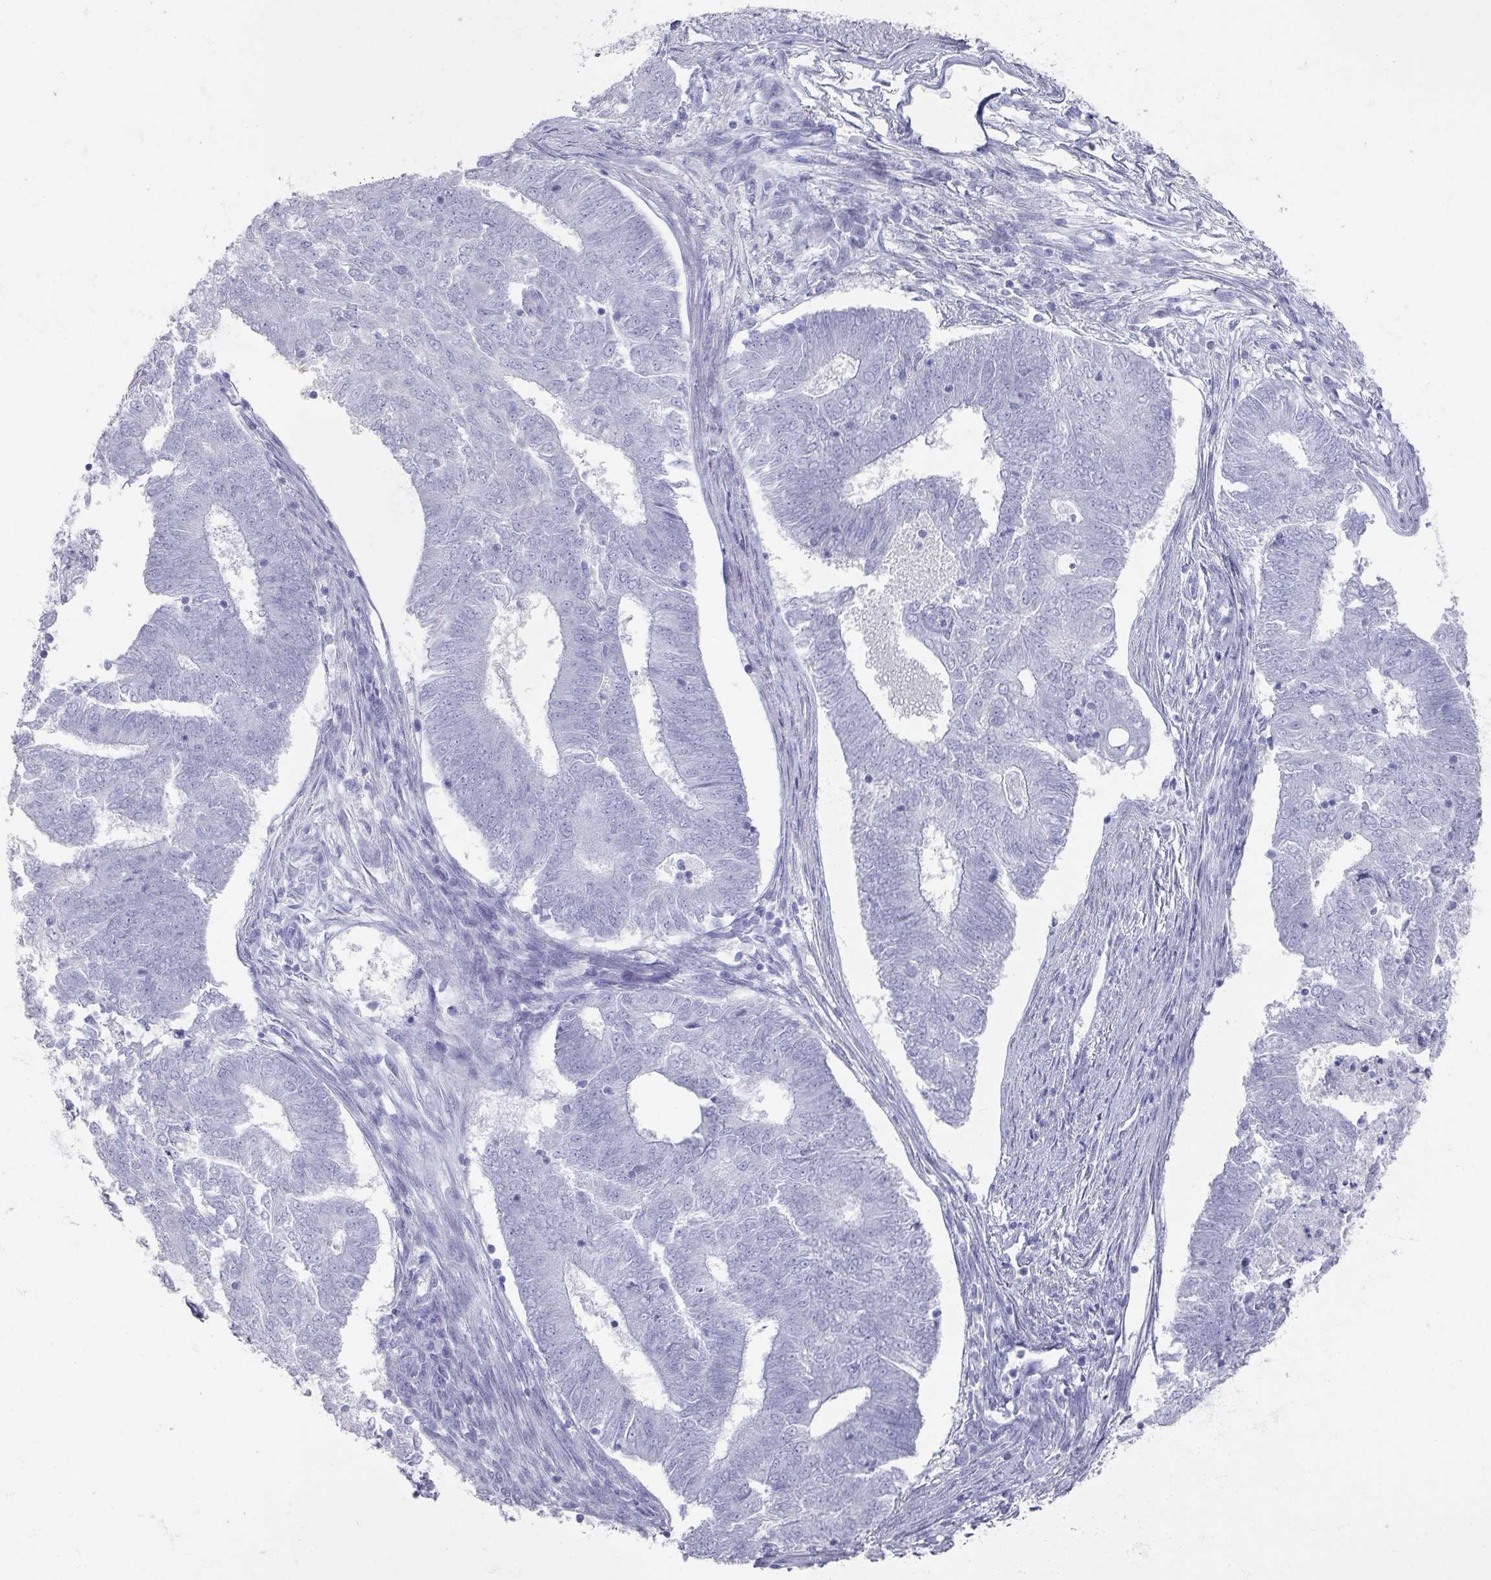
{"staining": {"intensity": "negative", "quantity": "none", "location": "none"}, "tissue": "endometrial cancer", "cell_type": "Tumor cells", "image_type": "cancer", "snomed": [{"axis": "morphology", "description": "Adenocarcinoma, NOS"}, {"axis": "topography", "description": "Endometrium"}], "caption": "IHC micrograph of neoplastic tissue: human endometrial cancer (adenocarcinoma) stained with DAB reveals no significant protein positivity in tumor cells. The staining is performed using DAB brown chromogen with nuclei counter-stained in using hematoxylin.", "gene": "OMG", "patient": {"sex": "female", "age": 62}}